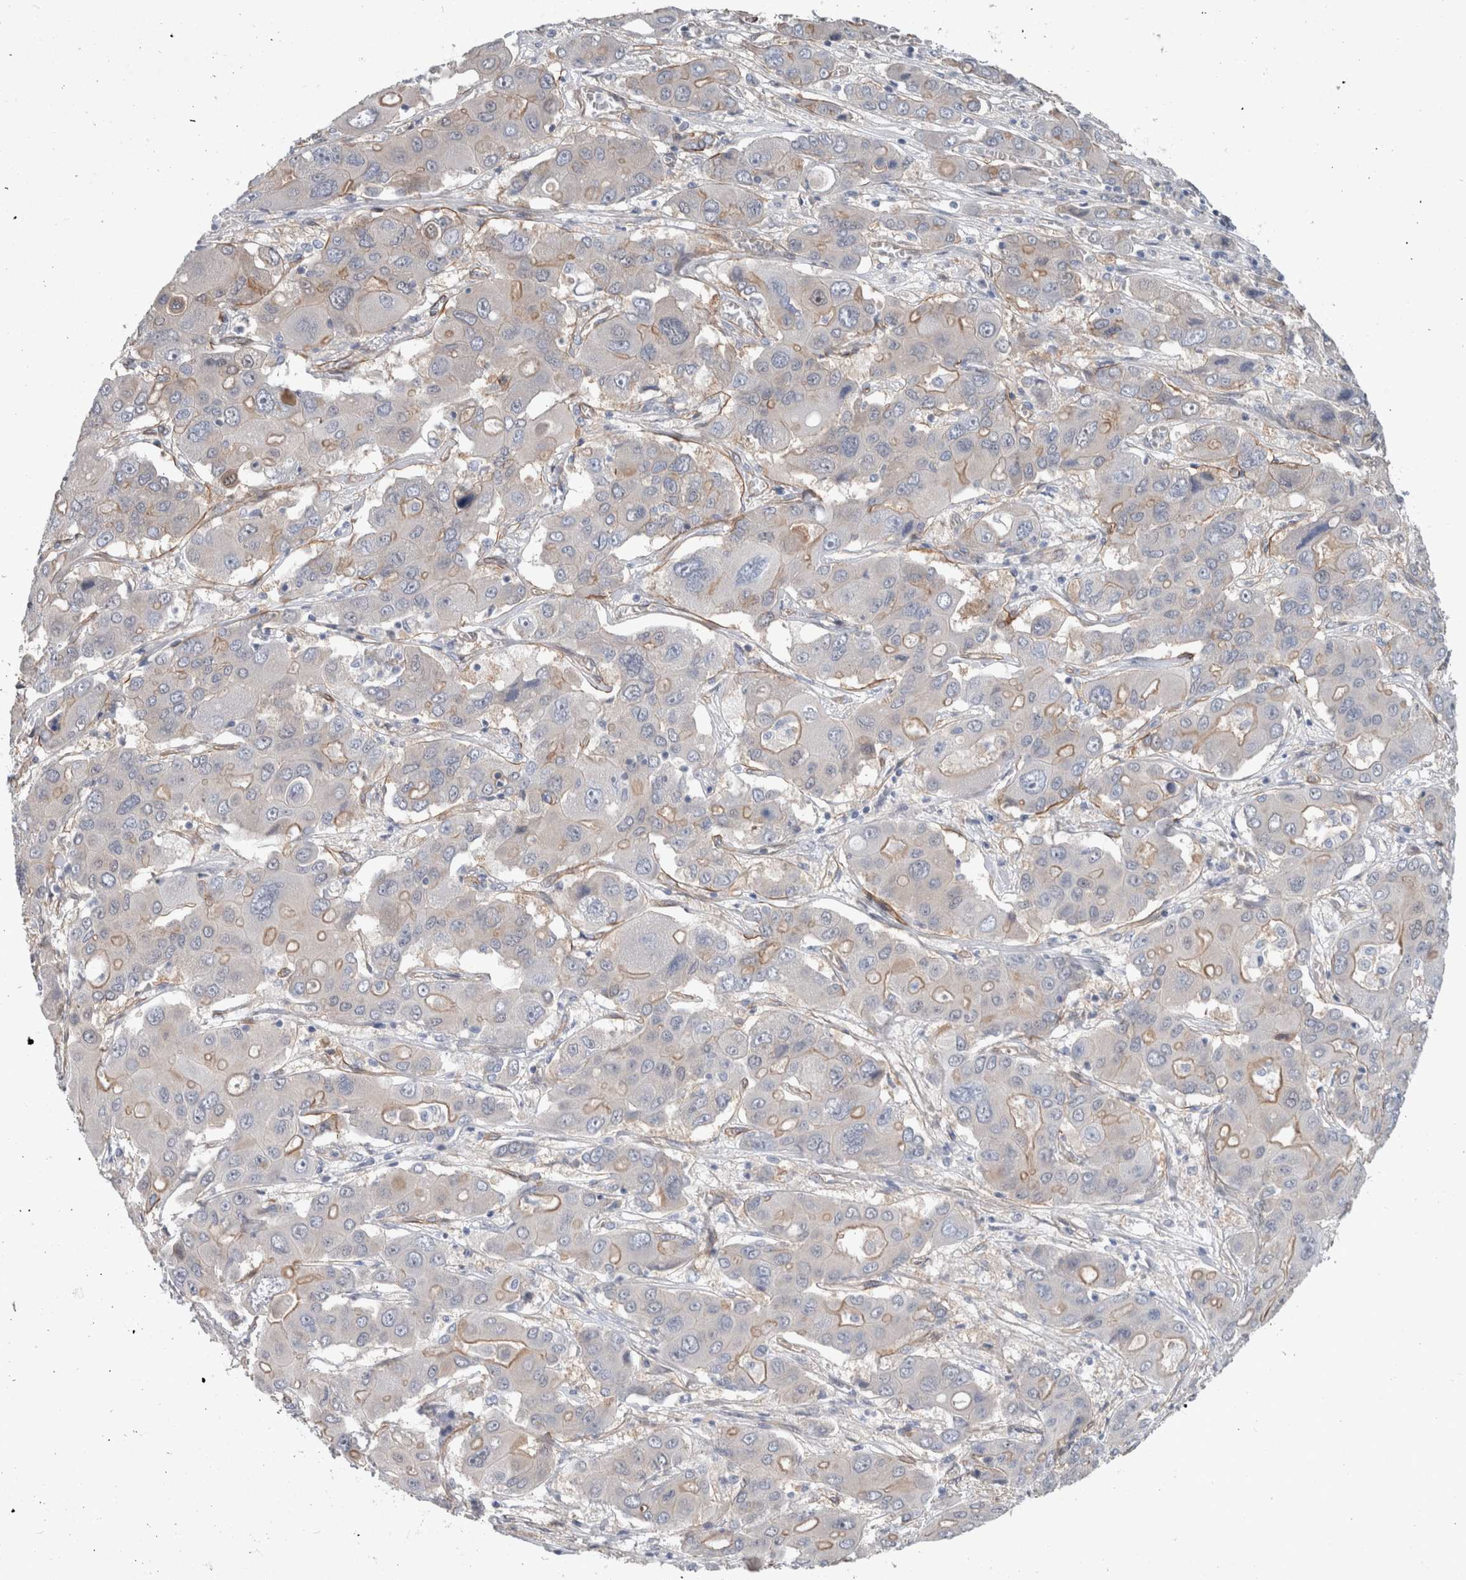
{"staining": {"intensity": "moderate", "quantity": "<25%", "location": "cytoplasmic/membranous"}, "tissue": "liver cancer", "cell_type": "Tumor cells", "image_type": "cancer", "snomed": [{"axis": "morphology", "description": "Cholangiocarcinoma"}, {"axis": "topography", "description": "Liver"}], "caption": "Immunohistochemistry (IHC) photomicrograph of neoplastic tissue: human liver cancer (cholangiocarcinoma) stained using IHC reveals low levels of moderate protein expression localized specifically in the cytoplasmic/membranous of tumor cells, appearing as a cytoplasmic/membranous brown color.", "gene": "BCAM", "patient": {"sex": "male", "age": 67}}